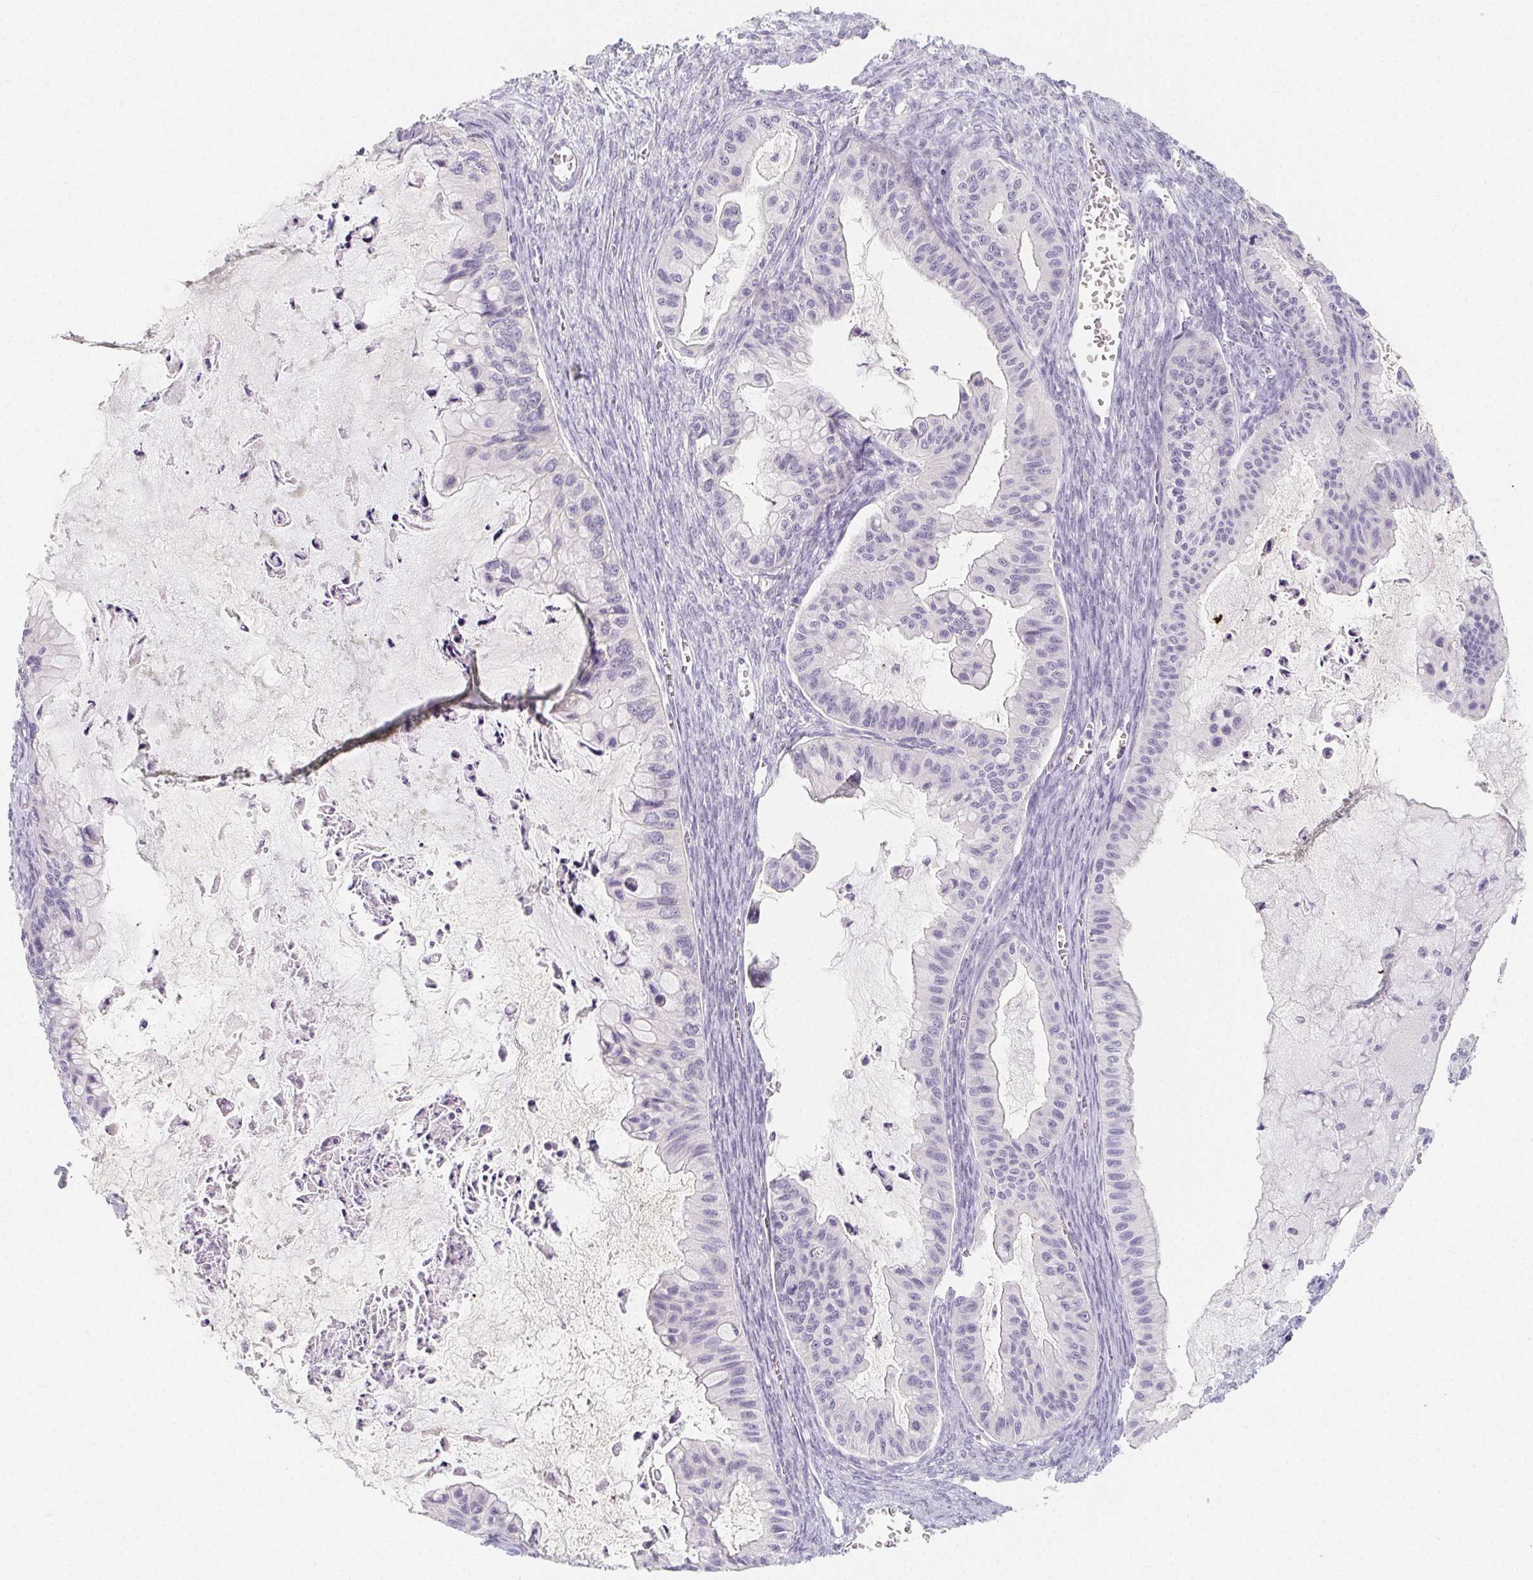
{"staining": {"intensity": "negative", "quantity": "none", "location": "none"}, "tissue": "ovarian cancer", "cell_type": "Tumor cells", "image_type": "cancer", "snomed": [{"axis": "morphology", "description": "Cystadenocarcinoma, mucinous, NOS"}, {"axis": "topography", "description": "Ovary"}], "caption": "This is an immunohistochemistry (IHC) micrograph of human ovarian mucinous cystadenocarcinoma. There is no positivity in tumor cells.", "gene": "GLIPR1L1", "patient": {"sex": "female", "age": 72}}